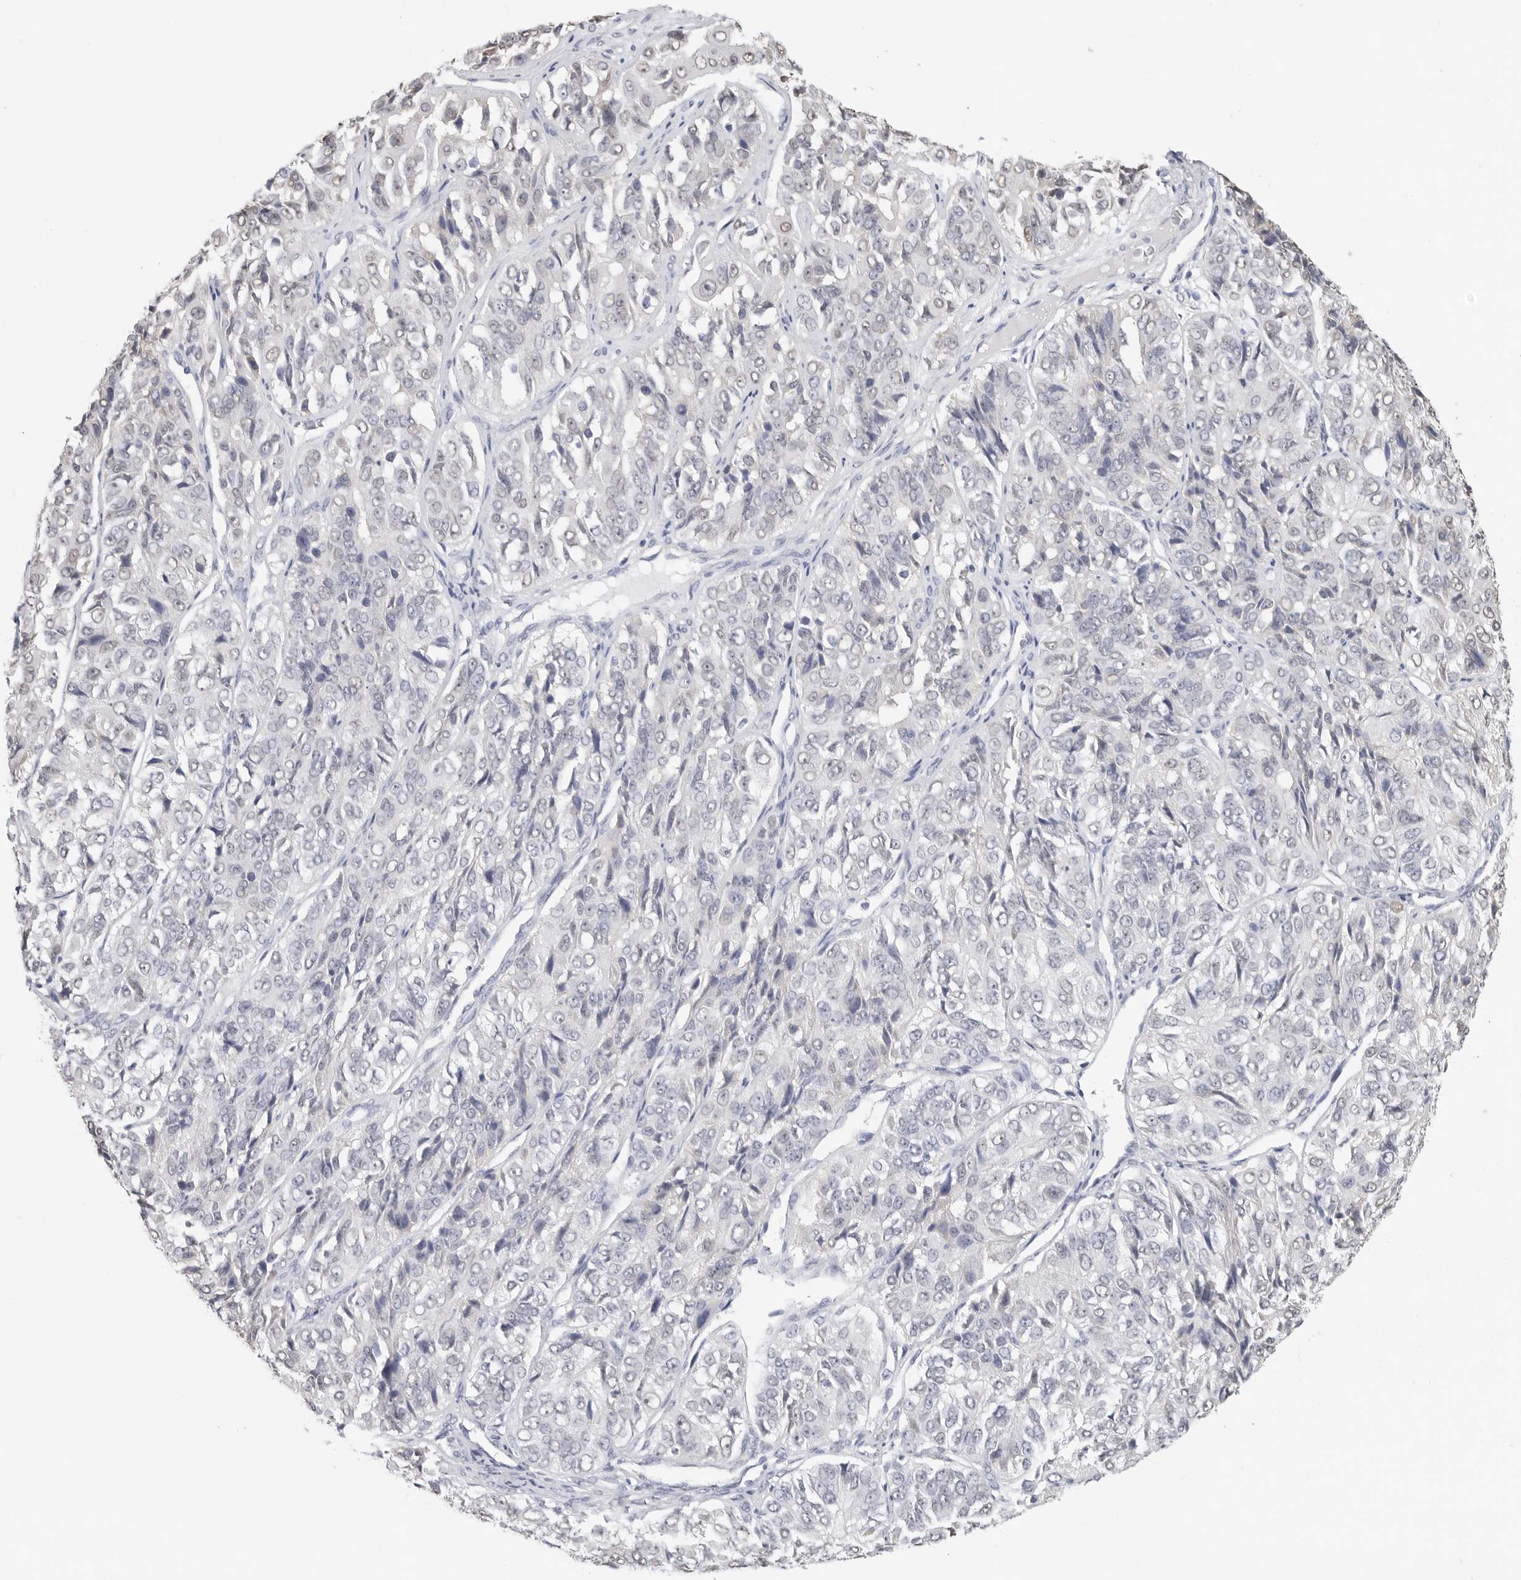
{"staining": {"intensity": "weak", "quantity": "<25%", "location": "nuclear"}, "tissue": "ovarian cancer", "cell_type": "Tumor cells", "image_type": "cancer", "snomed": [{"axis": "morphology", "description": "Carcinoma, endometroid"}, {"axis": "topography", "description": "Ovary"}], "caption": "Human ovarian endometroid carcinoma stained for a protein using immunohistochemistry demonstrates no staining in tumor cells.", "gene": "ARHGEF10", "patient": {"sex": "female", "age": 51}}